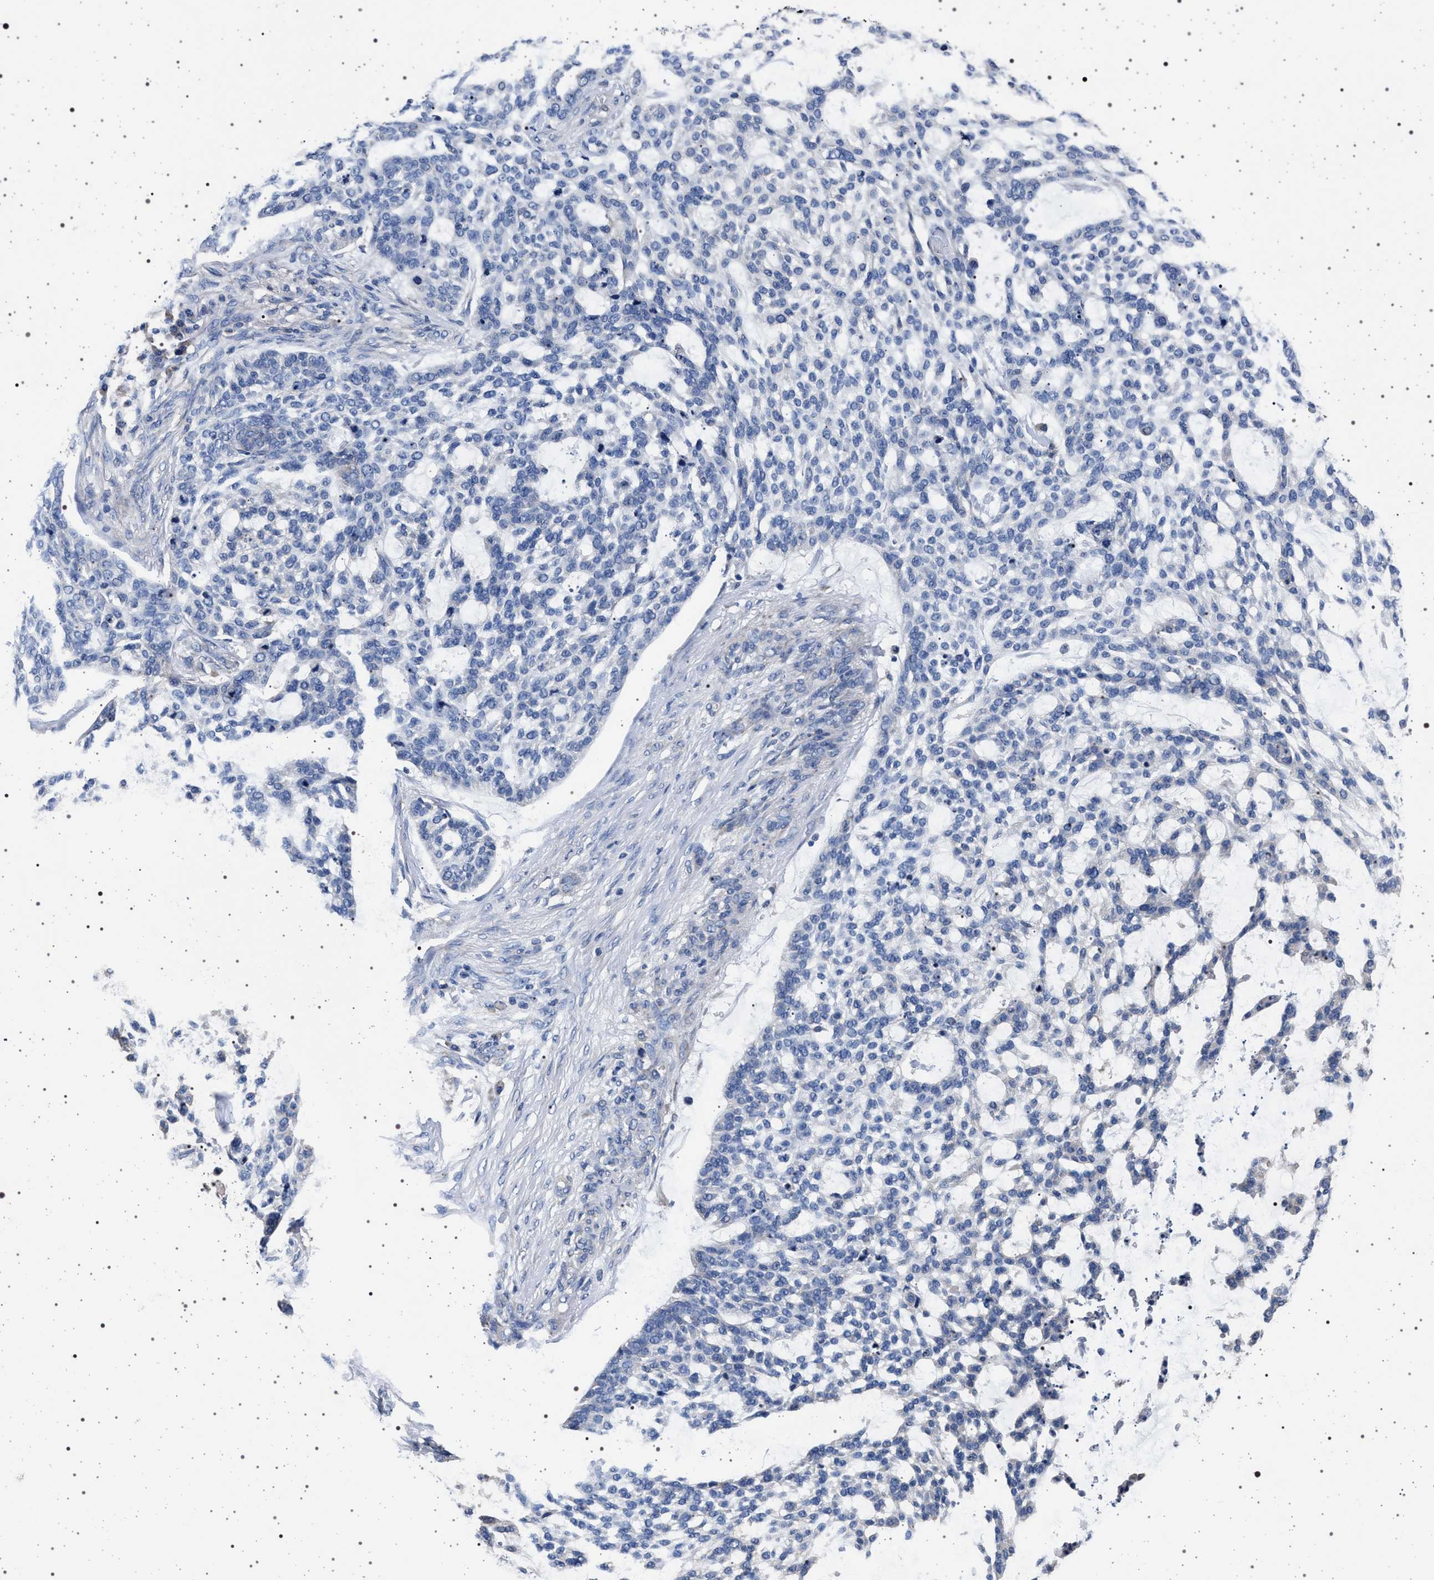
{"staining": {"intensity": "negative", "quantity": "none", "location": "none"}, "tissue": "skin cancer", "cell_type": "Tumor cells", "image_type": "cancer", "snomed": [{"axis": "morphology", "description": "Basal cell carcinoma"}, {"axis": "topography", "description": "Skin"}], "caption": "This is an immunohistochemistry (IHC) histopathology image of human skin cancer. There is no staining in tumor cells.", "gene": "MAP3K2", "patient": {"sex": "female", "age": 64}}